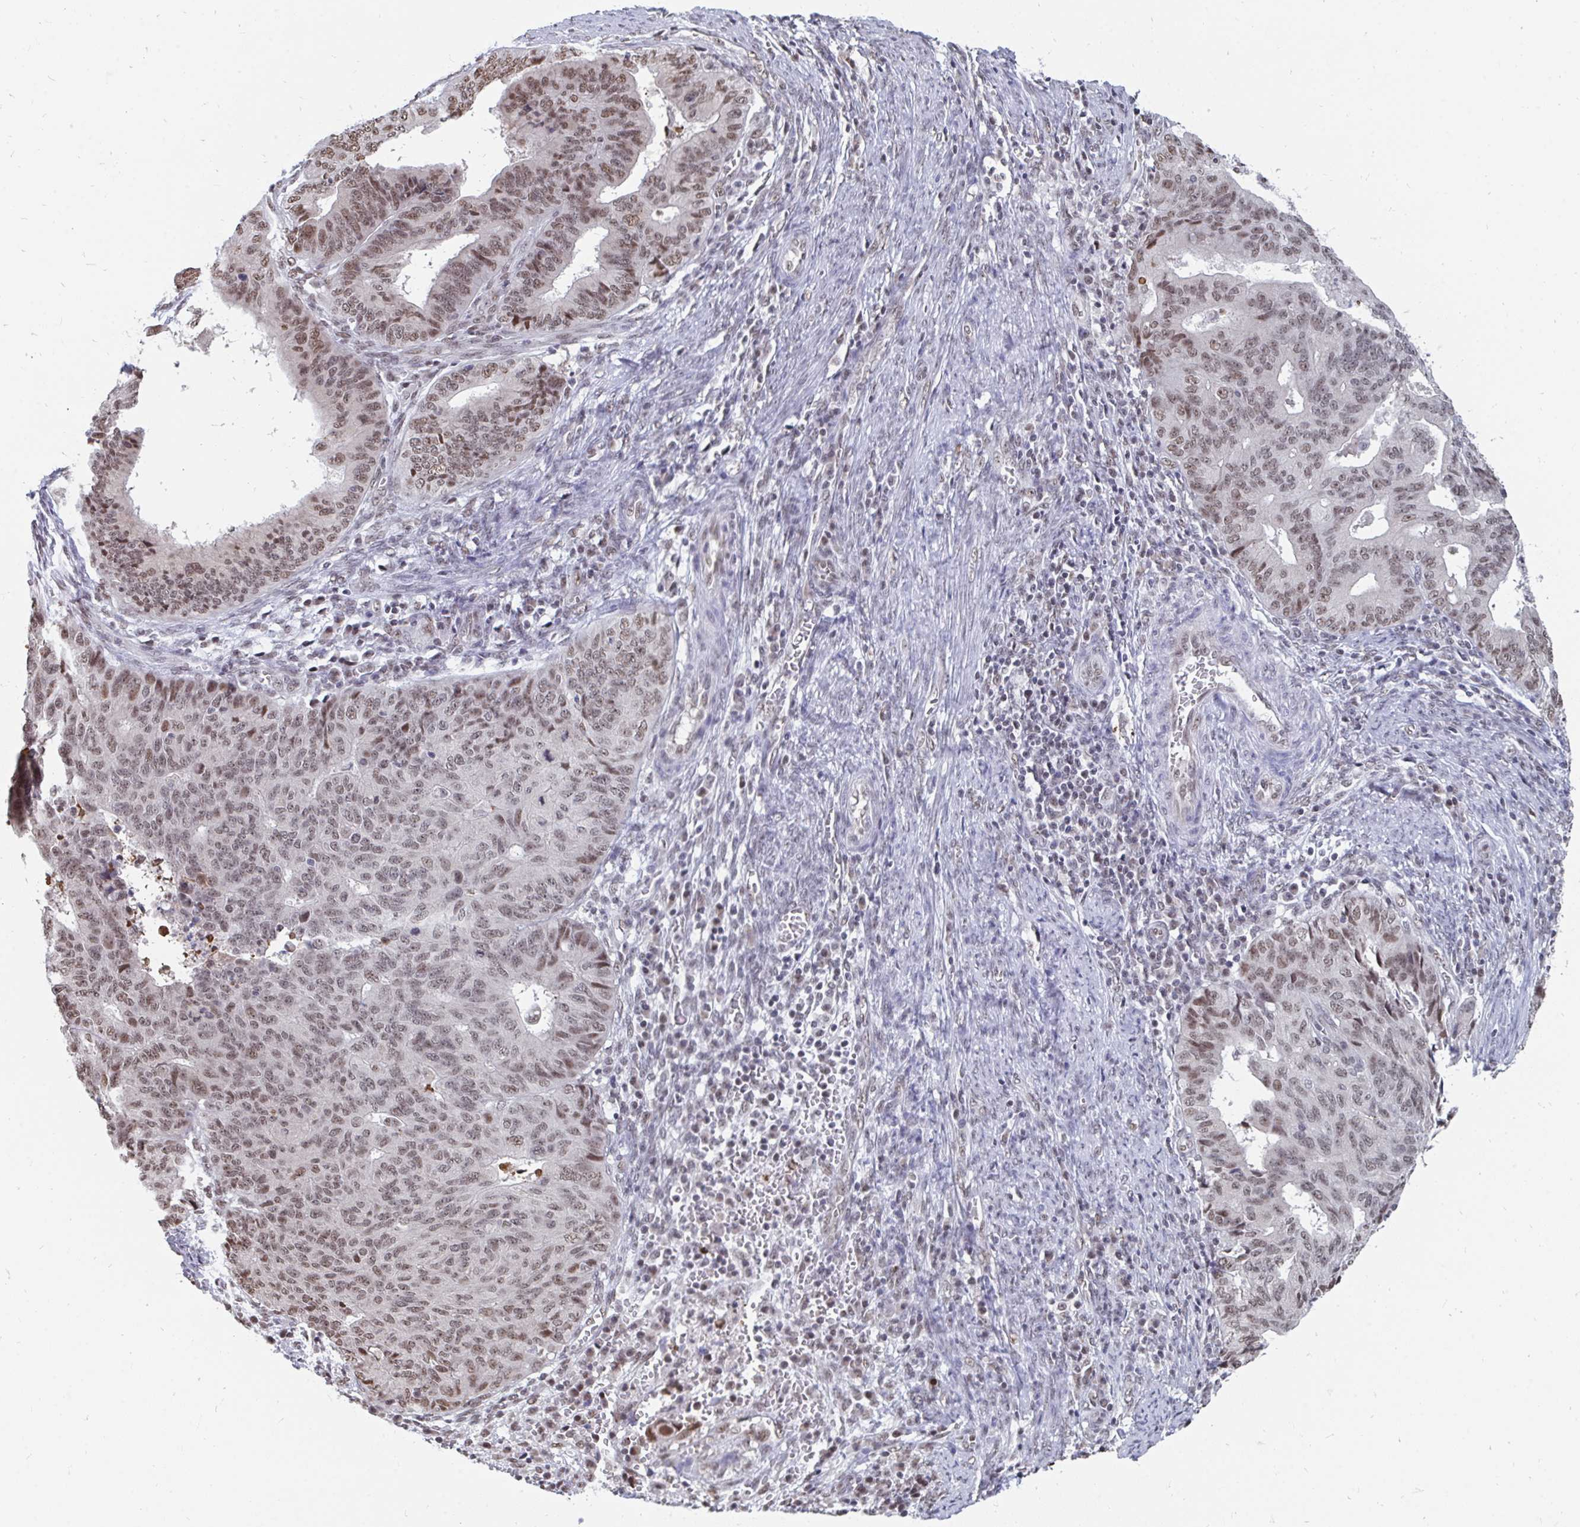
{"staining": {"intensity": "moderate", "quantity": "25%-75%", "location": "nuclear"}, "tissue": "endometrial cancer", "cell_type": "Tumor cells", "image_type": "cancer", "snomed": [{"axis": "morphology", "description": "Adenocarcinoma, NOS"}, {"axis": "topography", "description": "Endometrium"}], "caption": "This image demonstrates immunohistochemistry staining of human endometrial cancer (adenocarcinoma), with medium moderate nuclear expression in about 25%-75% of tumor cells.", "gene": "TRIP12", "patient": {"sex": "female", "age": 65}}